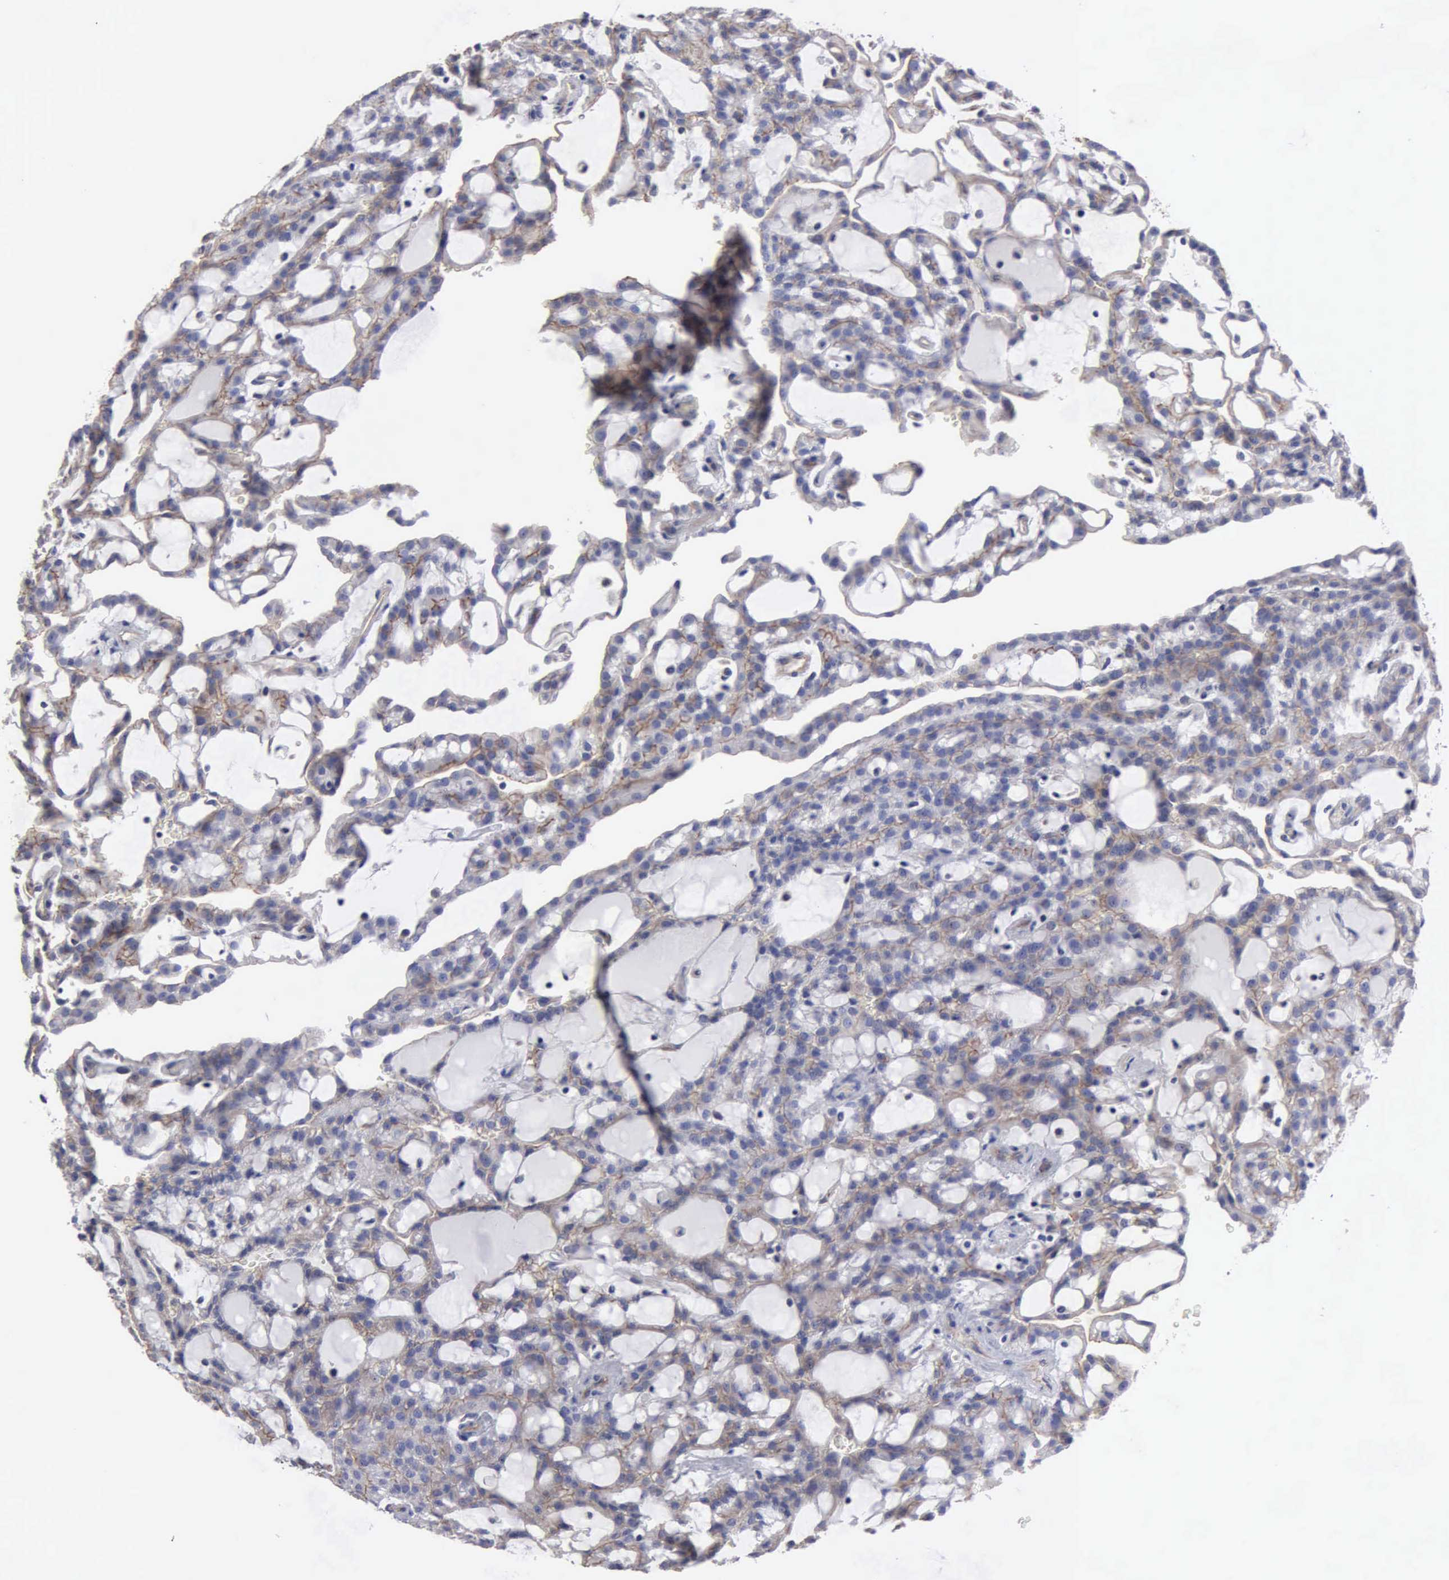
{"staining": {"intensity": "weak", "quantity": "25%-75%", "location": "cytoplasmic/membranous"}, "tissue": "renal cancer", "cell_type": "Tumor cells", "image_type": "cancer", "snomed": [{"axis": "morphology", "description": "Adenocarcinoma, NOS"}, {"axis": "topography", "description": "Kidney"}], "caption": "Immunohistochemical staining of human renal adenocarcinoma exhibits low levels of weak cytoplasmic/membranous protein staining in approximately 25%-75% of tumor cells.", "gene": "RDX", "patient": {"sex": "male", "age": 63}}